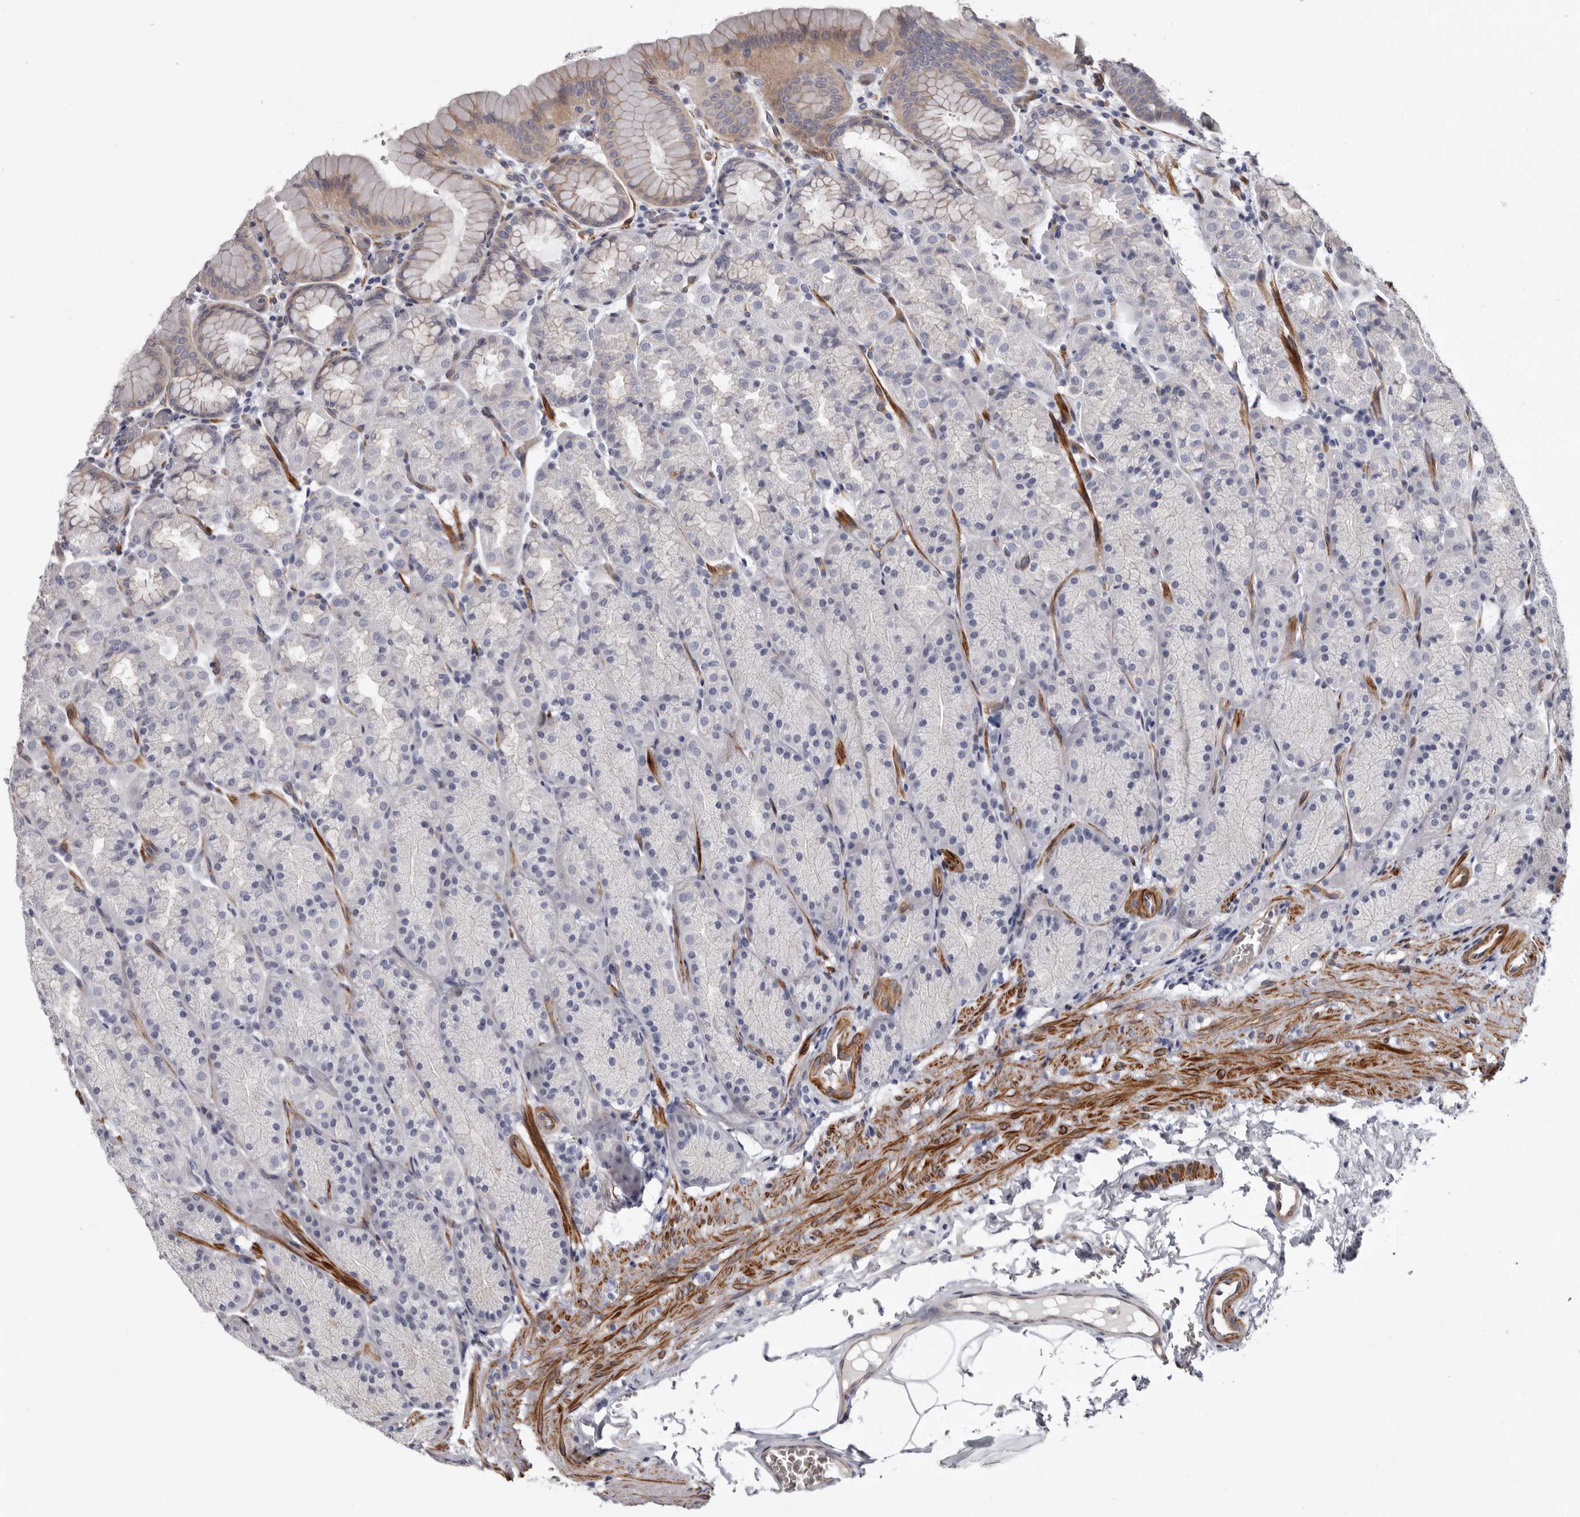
{"staining": {"intensity": "weak", "quantity": "<25%", "location": "cytoplasmic/membranous"}, "tissue": "stomach", "cell_type": "Glandular cells", "image_type": "normal", "snomed": [{"axis": "morphology", "description": "Normal tissue, NOS"}, {"axis": "topography", "description": "Stomach"}], "caption": "An IHC histopathology image of unremarkable stomach is shown. There is no staining in glandular cells of stomach. (Brightfield microscopy of DAB immunohistochemistry (IHC) at high magnification).", "gene": "ADGRL4", "patient": {"sex": "male", "age": 42}}